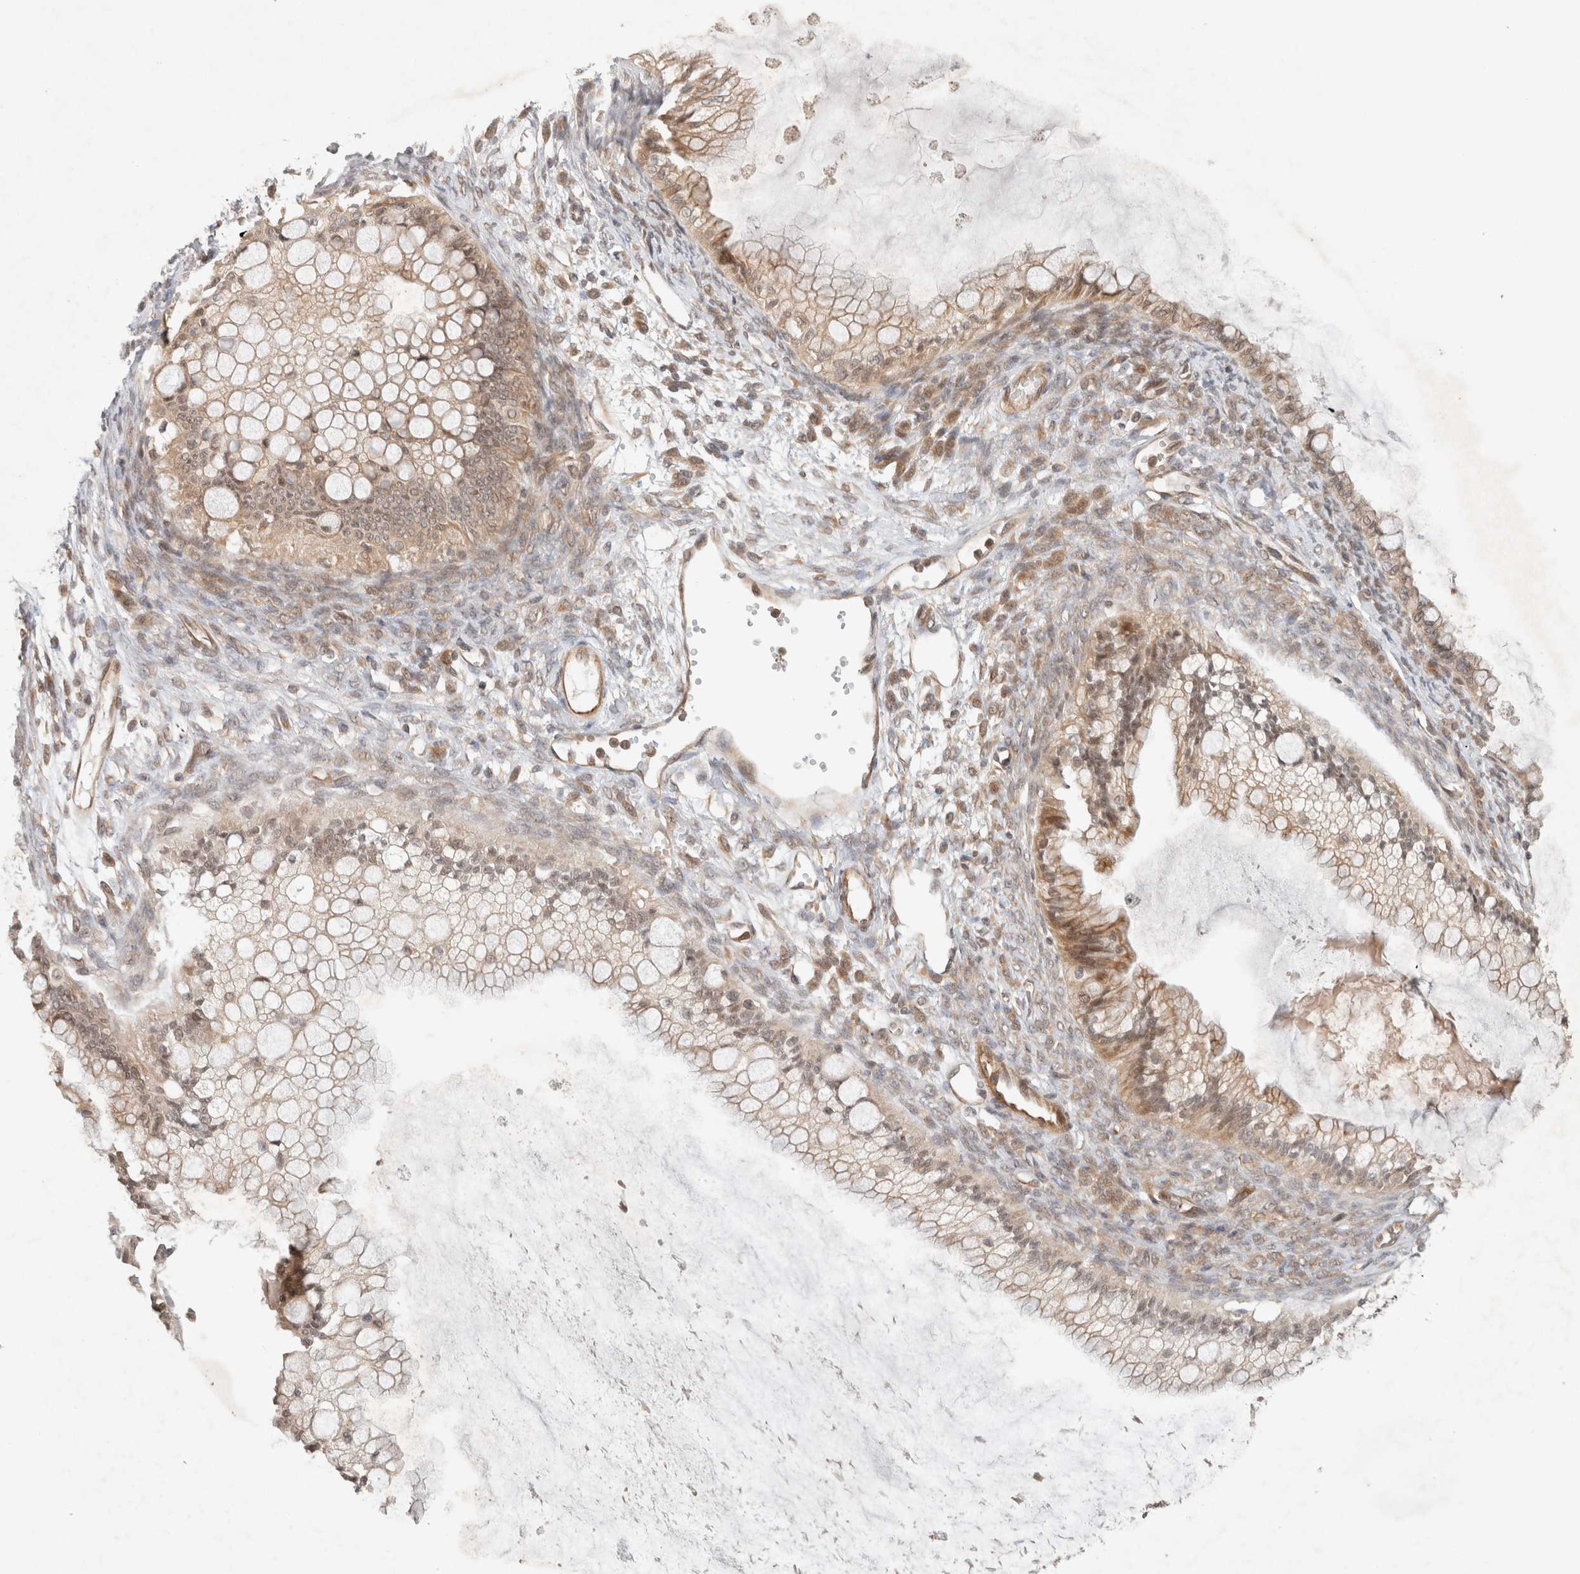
{"staining": {"intensity": "weak", "quantity": ">75%", "location": "cytoplasmic/membranous,nuclear"}, "tissue": "ovarian cancer", "cell_type": "Tumor cells", "image_type": "cancer", "snomed": [{"axis": "morphology", "description": "Cystadenocarcinoma, mucinous, NOS"}, {"axis": "topography", "description": "Ovary"}], "caption": "Approximately >75% of tumor cells in ovarian cancer (mucinous cystadenocarcinoma) demonstrate weak cytoplasmic/membranous and nuclear protein expression as visualized by brown immunohistochemical staining.", "gene": "CAAP1", "patient": {"sex": "female", "age": 57}}